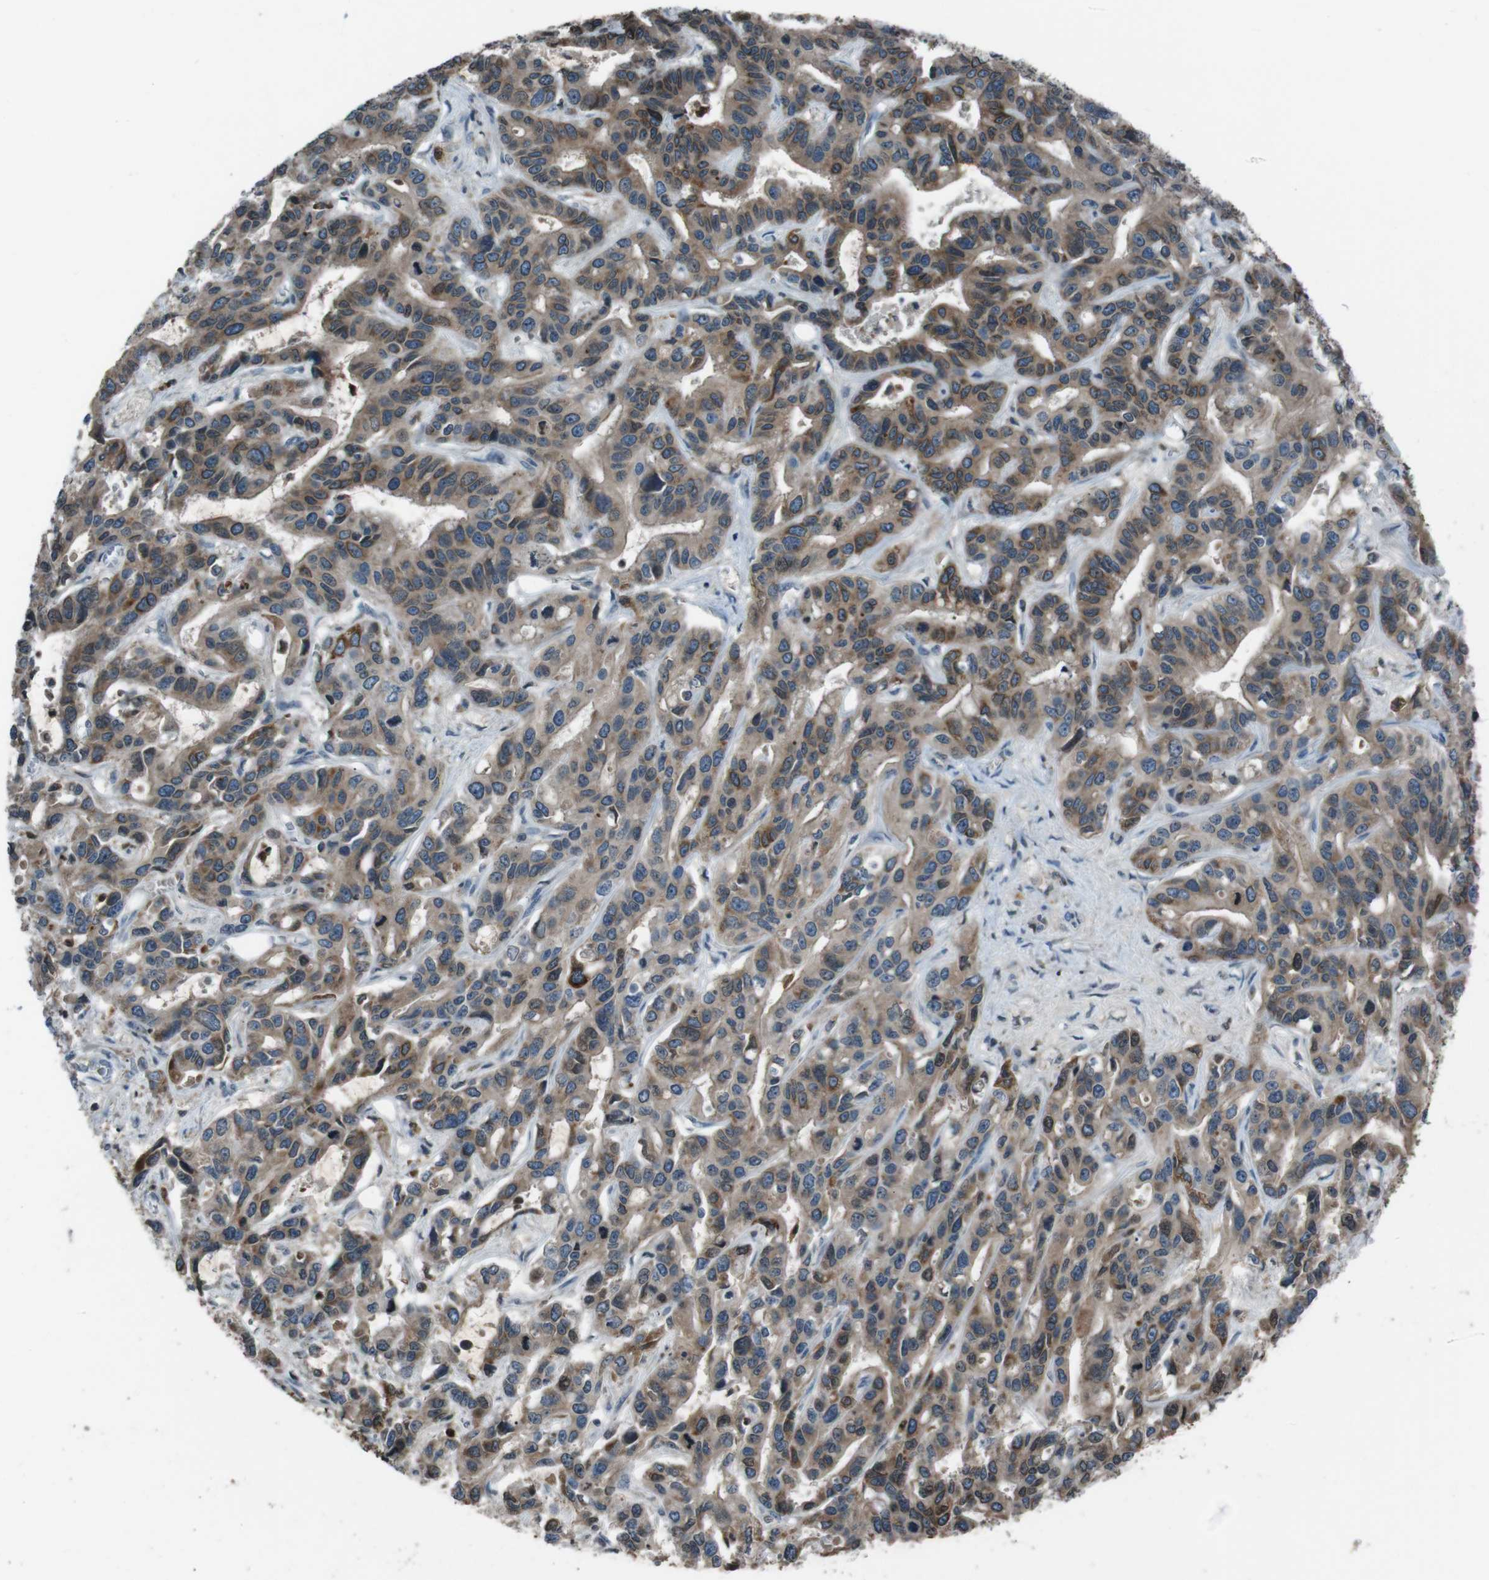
{"staining": {"intensity": "moderate", "quantity": ">75%", "location": "cytoplasmic/membranous"}, "tissue": "liver cancer", "cell_type": "Tumor cells", "image_type": "cancer", "snomed": [{"axis": "morphology", "description": "Cholangiocarcinoma"}, {"axis": "topography", "description": "Liver"}], "caption": "The image shows immunohistochemical staining of liver cancer (cholangiocarcinoma). There is moderate cytoplasmic/membranous staining is present in about >75% of tumor cells. (Stains: DAB in brown, nuclei in blue, Microscopy: brightfield microscopy at high magnification).", "gene": "UGT1A6", "patient": {"sex": "female", "age": 65}}